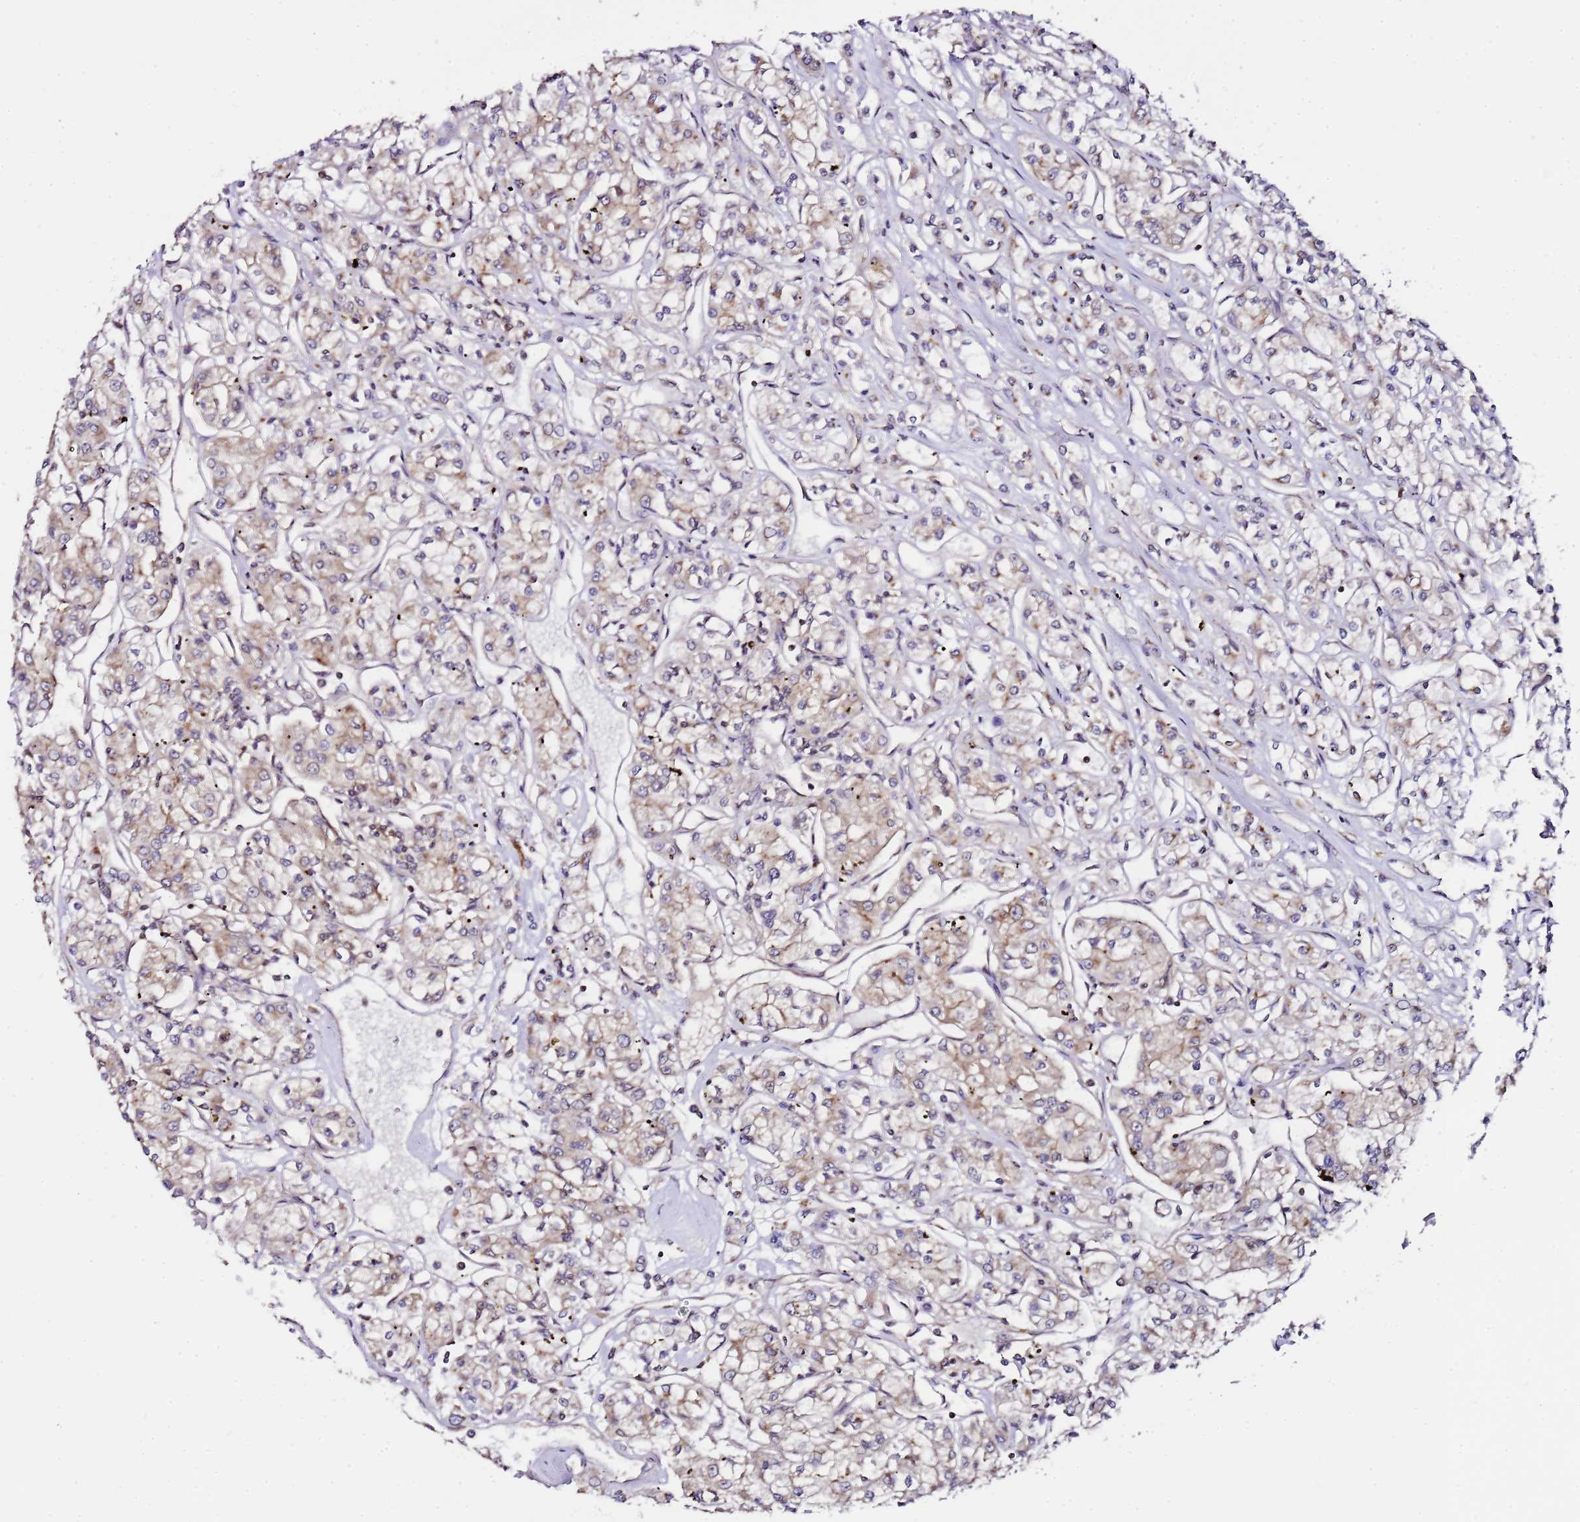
{"staining": {"intensity": "weak", "quantity": "<25%", "location": "cytoplasmic/membranous"}, "tissue": "renal cancer", "cell_type": "Tumor cells", "image_type": "cancer", "snomed": [{"axis": "morphology", "description": "Adenocarcinoma, NOS"}, {"axis": "topography", "description": "Kidney"}], "caption": "This photomicrograph is of renal adenocarcinoma stained with IHC to label a protein in brown with the nuclei are counter-stained blue. There is no expression in tumor cells.", "gene": "MRPL49", "patient": {"sex": "female", "age": 59}}